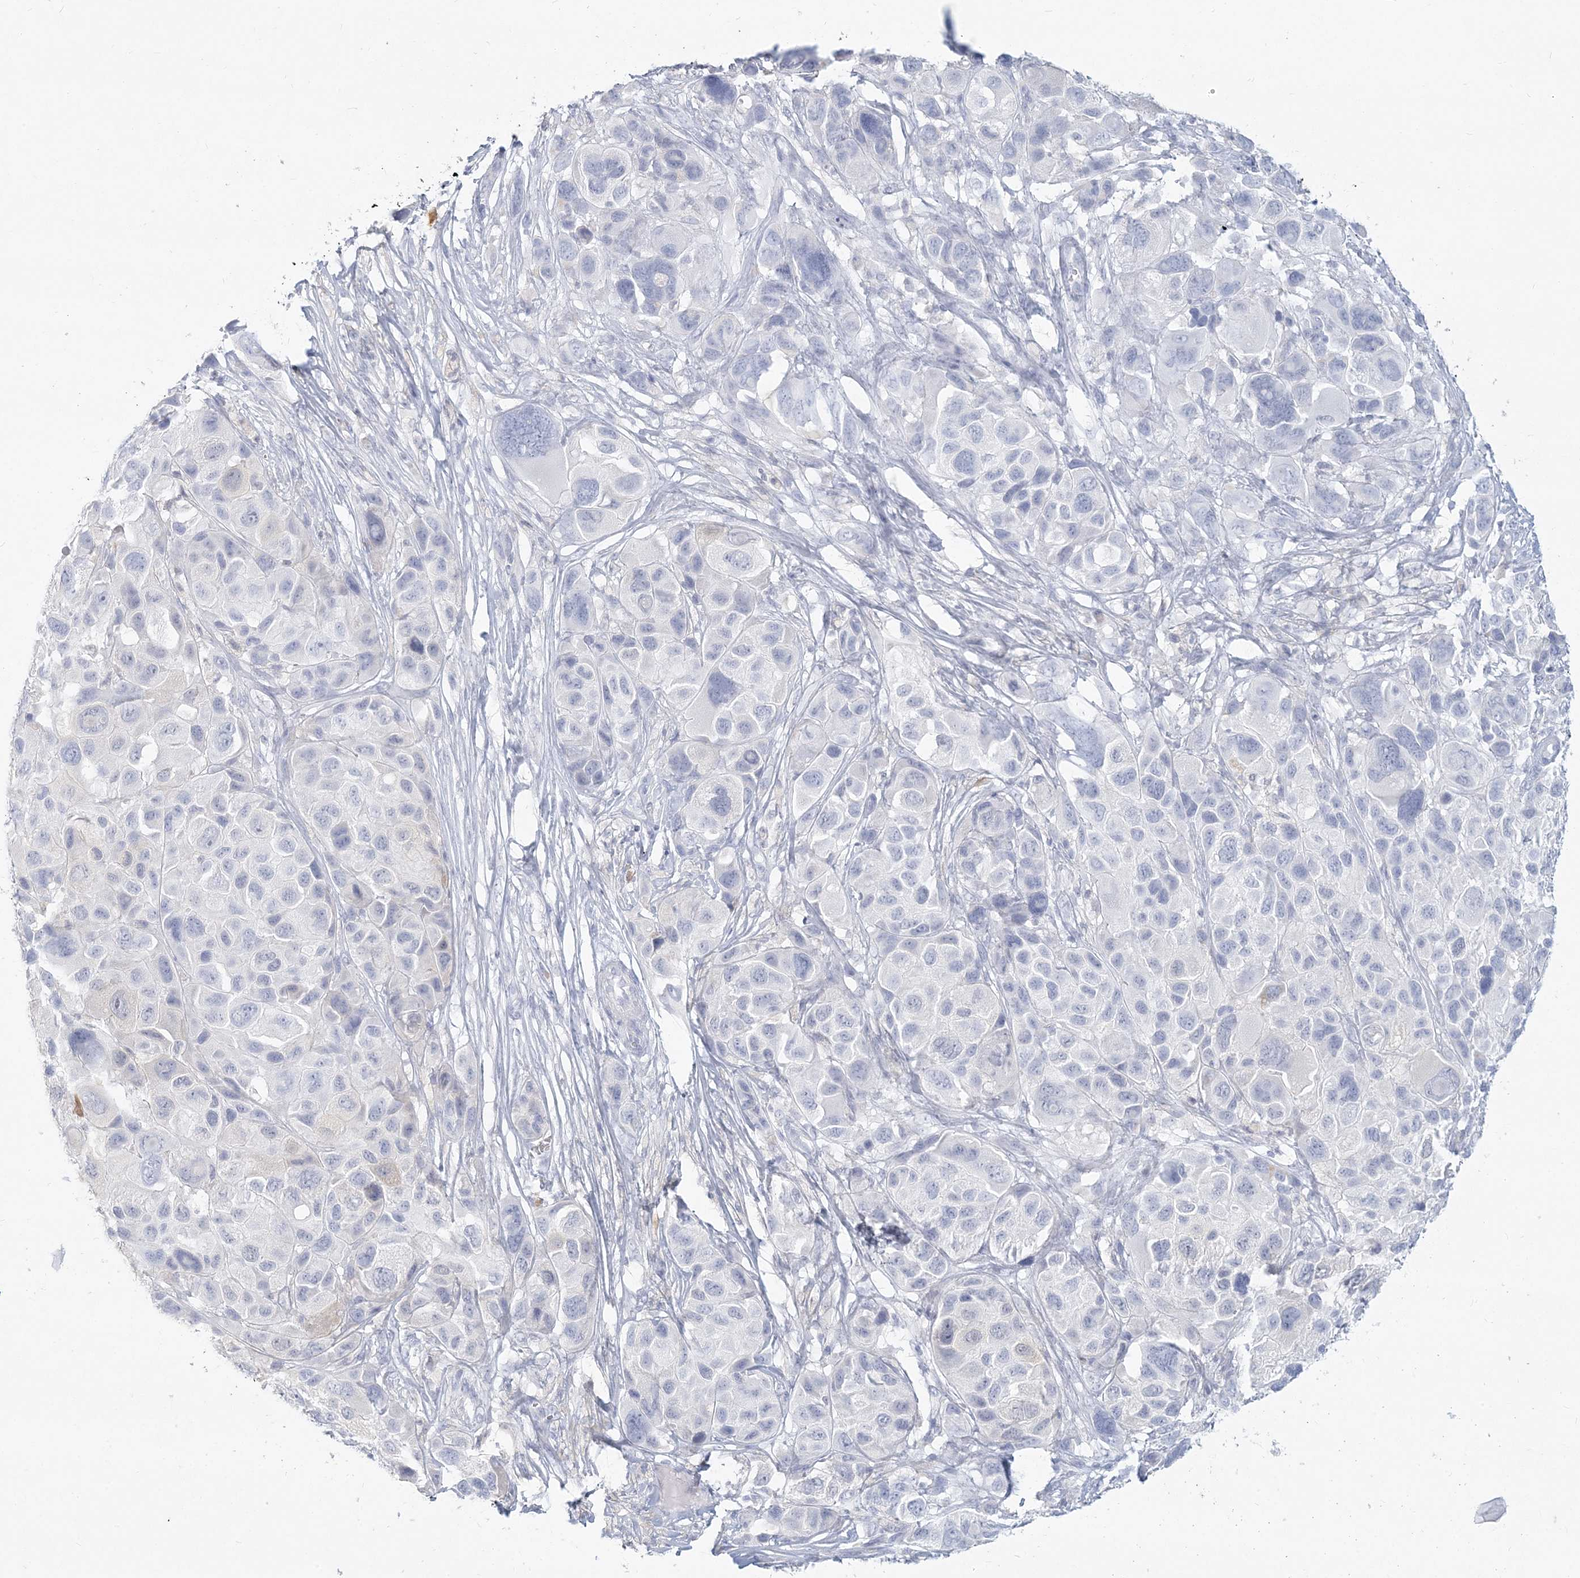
{"staining": {"intensity": "negative", "quantity": "none", "location": "none"}, "tissue": "melanoma", "cell_type": "Tumor cells", "image_type": "cancer", "snomed": [{"axis": "morphology", "description": "Malignant melanoma, NOS"}, {"axis": "topography", "description": "Skin of trunk"}], "caption": "This photomicrograph is of melanoma stained with immunohistochemistry to label a protein in brown with the nuclei are counter-stained blue. There is no staining in tumor cells.", "gene": "CSN1S1", "patient": {"sex": "male", "age": 71}}